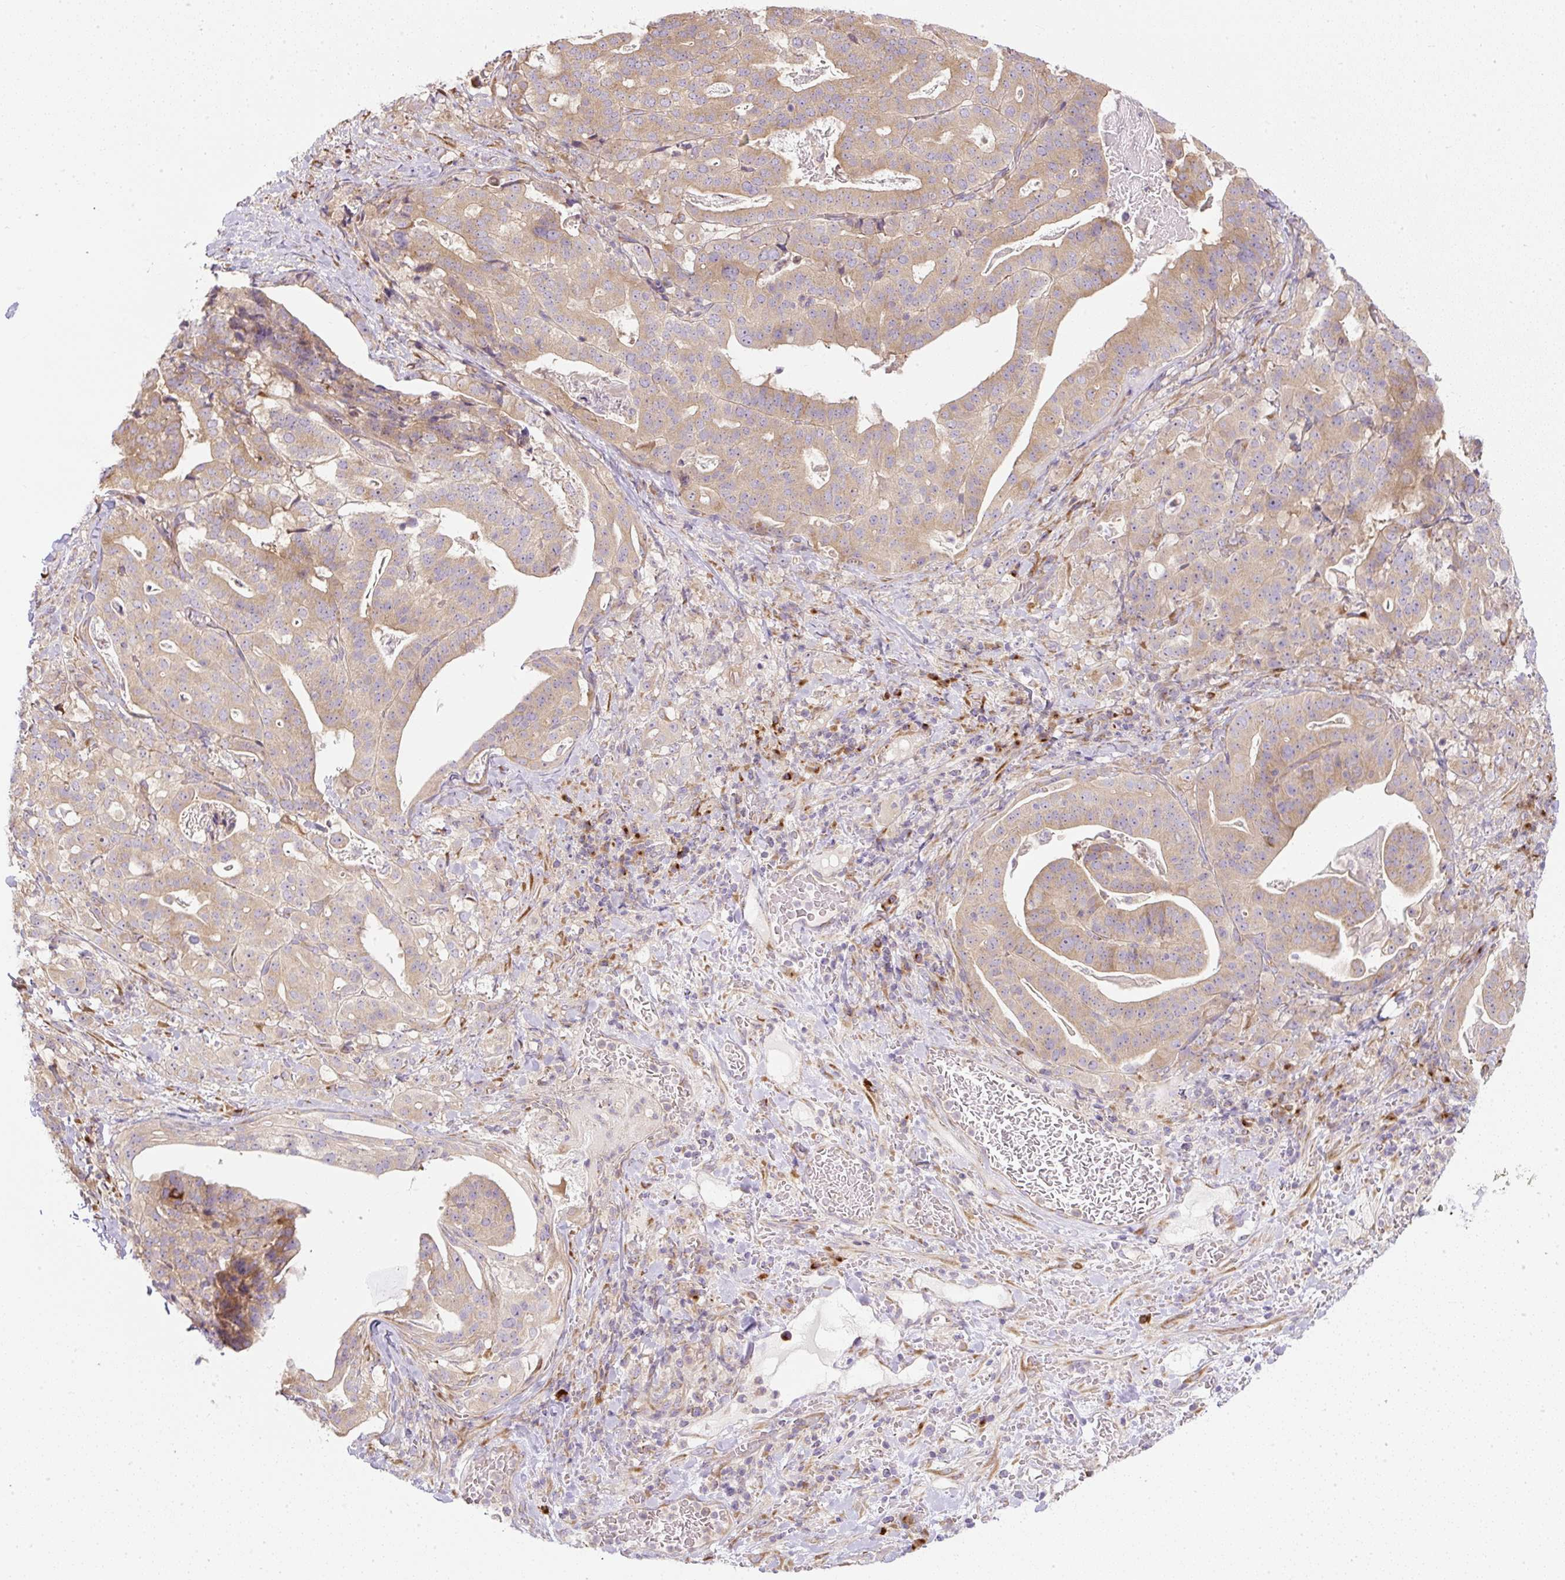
{"staining": {"intensity": "moderate", "quantity": ">75%", "location": "cytoplasmic/membranous"}, "tissue": "stomach cancer", "cell_type": "Tumor cells", "image_type": "cancer", "snomed": [{"axis": "morphology", "description": "Adenocarcinoma, NOS"}, {"axis": "topography", "description": "Stomach"}], "caption": "Human stomach cancer (adenocarcinoma) stained with a brown dye exhibits moderate cytoplasmic/membranous positive expression in approximately >75% of tumor cells.", "gene": "MLX", "patient": {"sex": "male", "age": 48}}